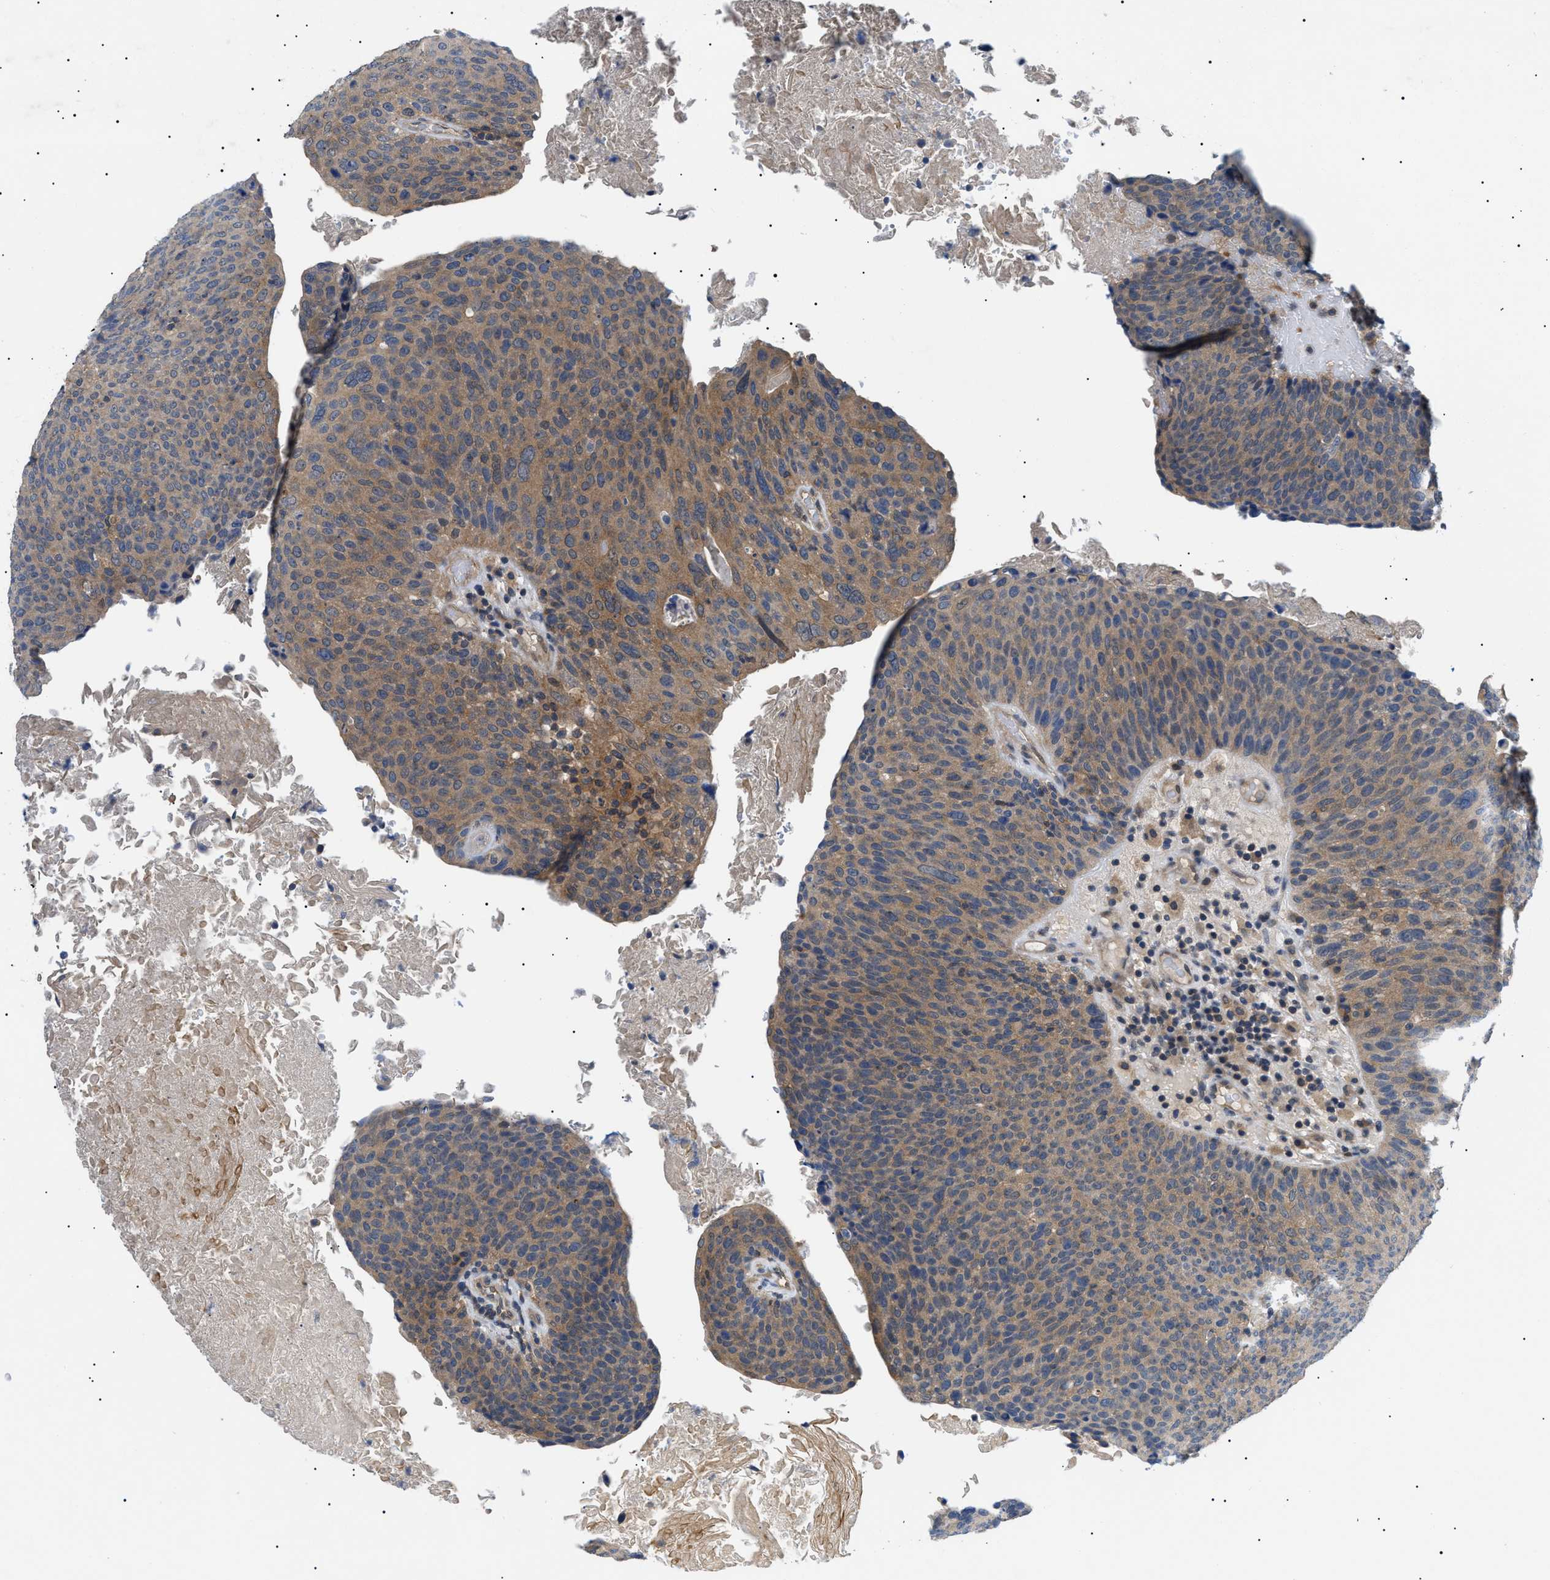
{"staining": {"intensity": "moderate", "quantity": ">75%", "location": "cytoplasmic/membranous"}, "tissue": "head and neck cancer", "cell_type": "Tumor cells", "image_type": "cancer", "snomed": [{"axis": "morphology", "description": "Squamous cell carcinoma, NOS"}, {"axis": "morphology", "description": "Squamous cell carcinoma, metastatic, NOS"}, {"axis": "topography", "description": "Lymph node"}, {"axis": "topography", "description": "Head-Neck"}], "caption": "Brown immunohistochemical staining in human head and neck metastatic squamous cell carcinoma demonstrates moderate cytoplasmic/membranous staining in about >75% of tumor cells. Immunohistochemistry stains the protein in brown and the nuclei are stained blue.", "gene": "RIPK1", "patient": {"sex": "male", "age": 62}}